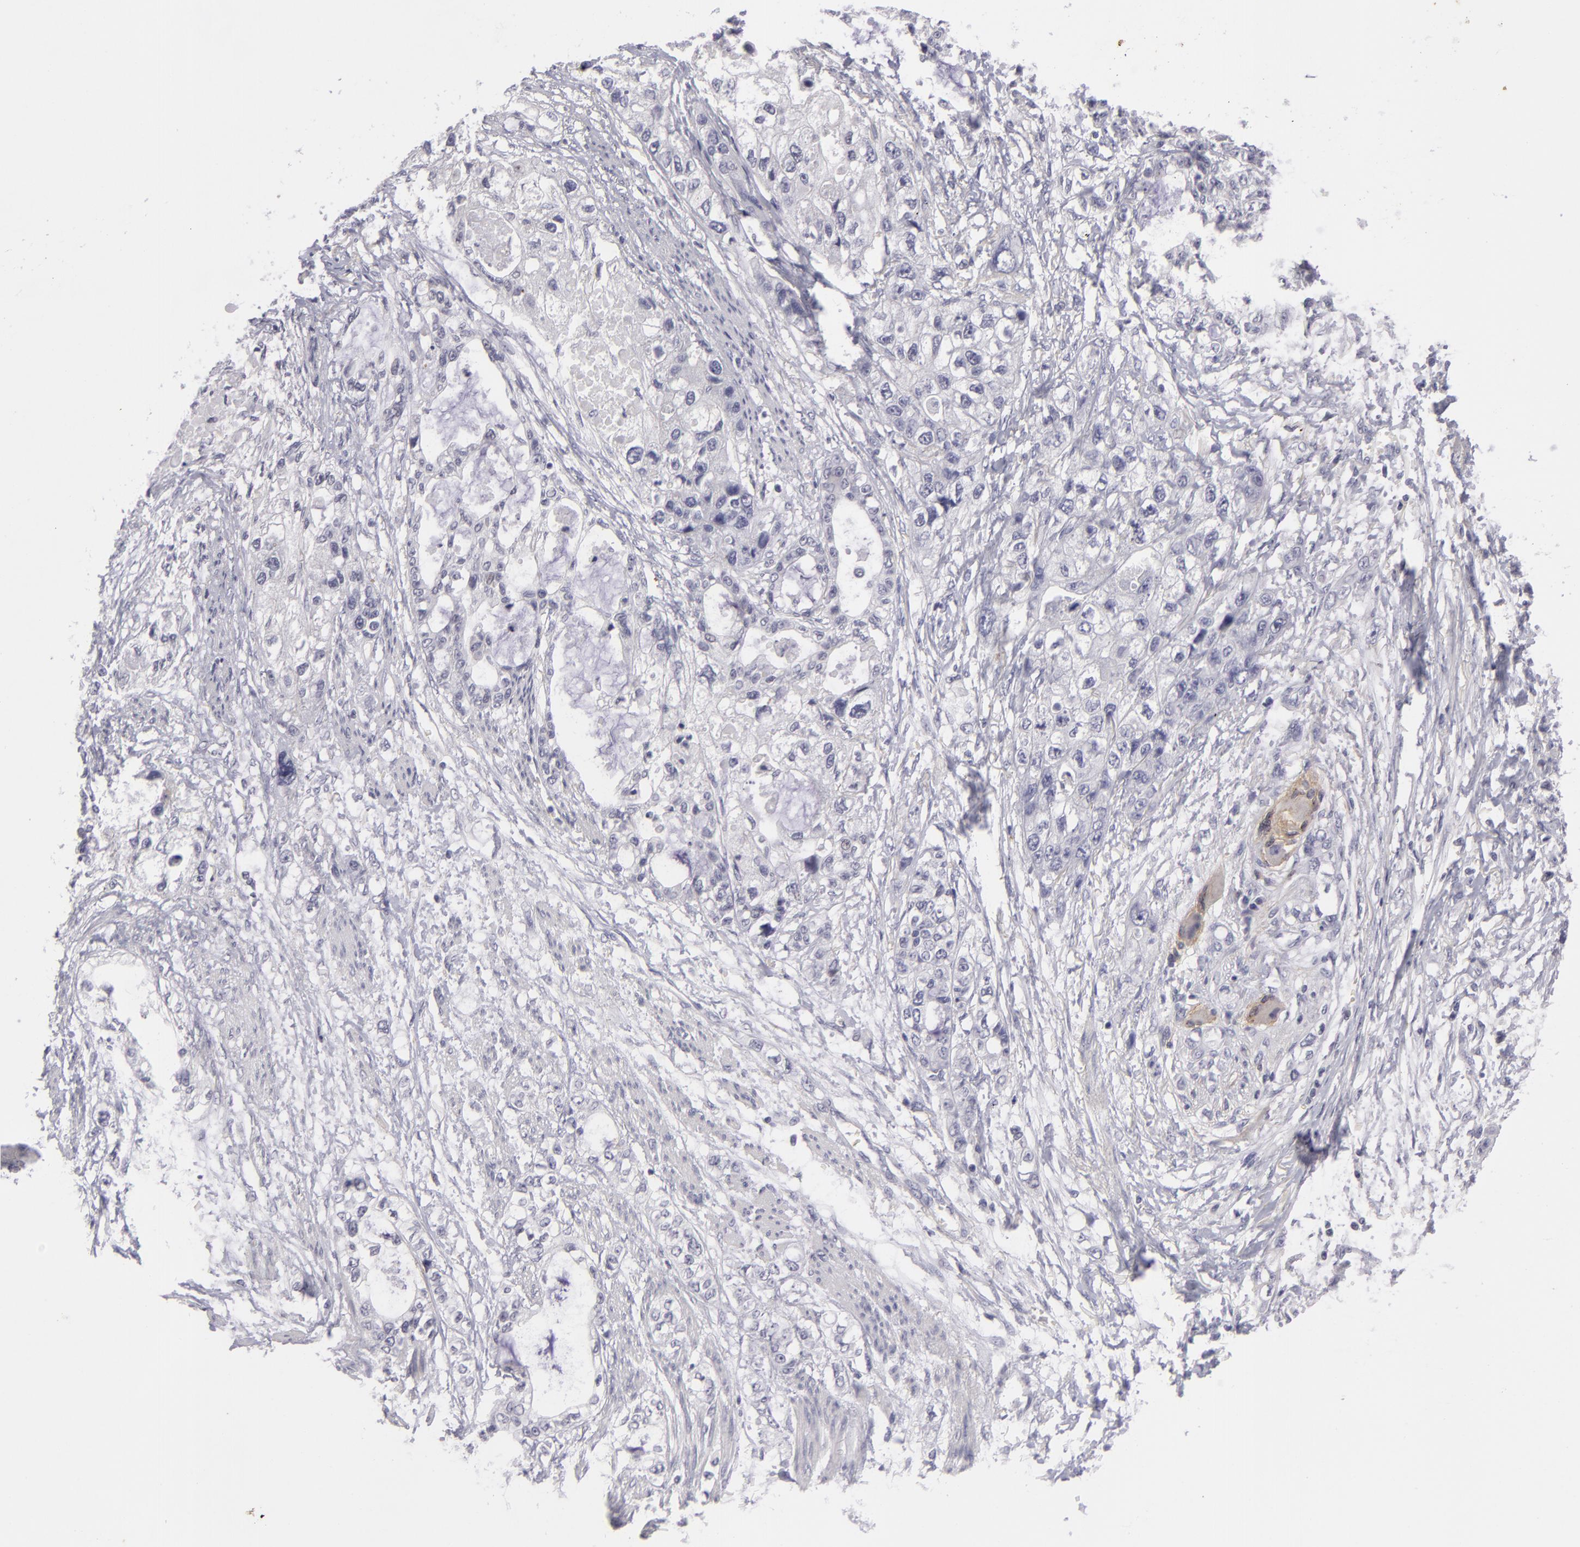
{"staining": {"intensity": "negative", "quantity": "none", "location": "none"}, "tissue": "stomach cancer", "cell_type": "Tumor cells", "image_type": "cancer", "snomed": [{"axis": "morphology", "description": "Adenocarcinoma, NOS"}, {"axis": "topography", "description": "Stomach, upper"}], "caption": "Tumor cells are negative for brown protein staining in stomach cancer.", "gene": "NLGN4X", "patient": {"sex": "female", "age": 52}}